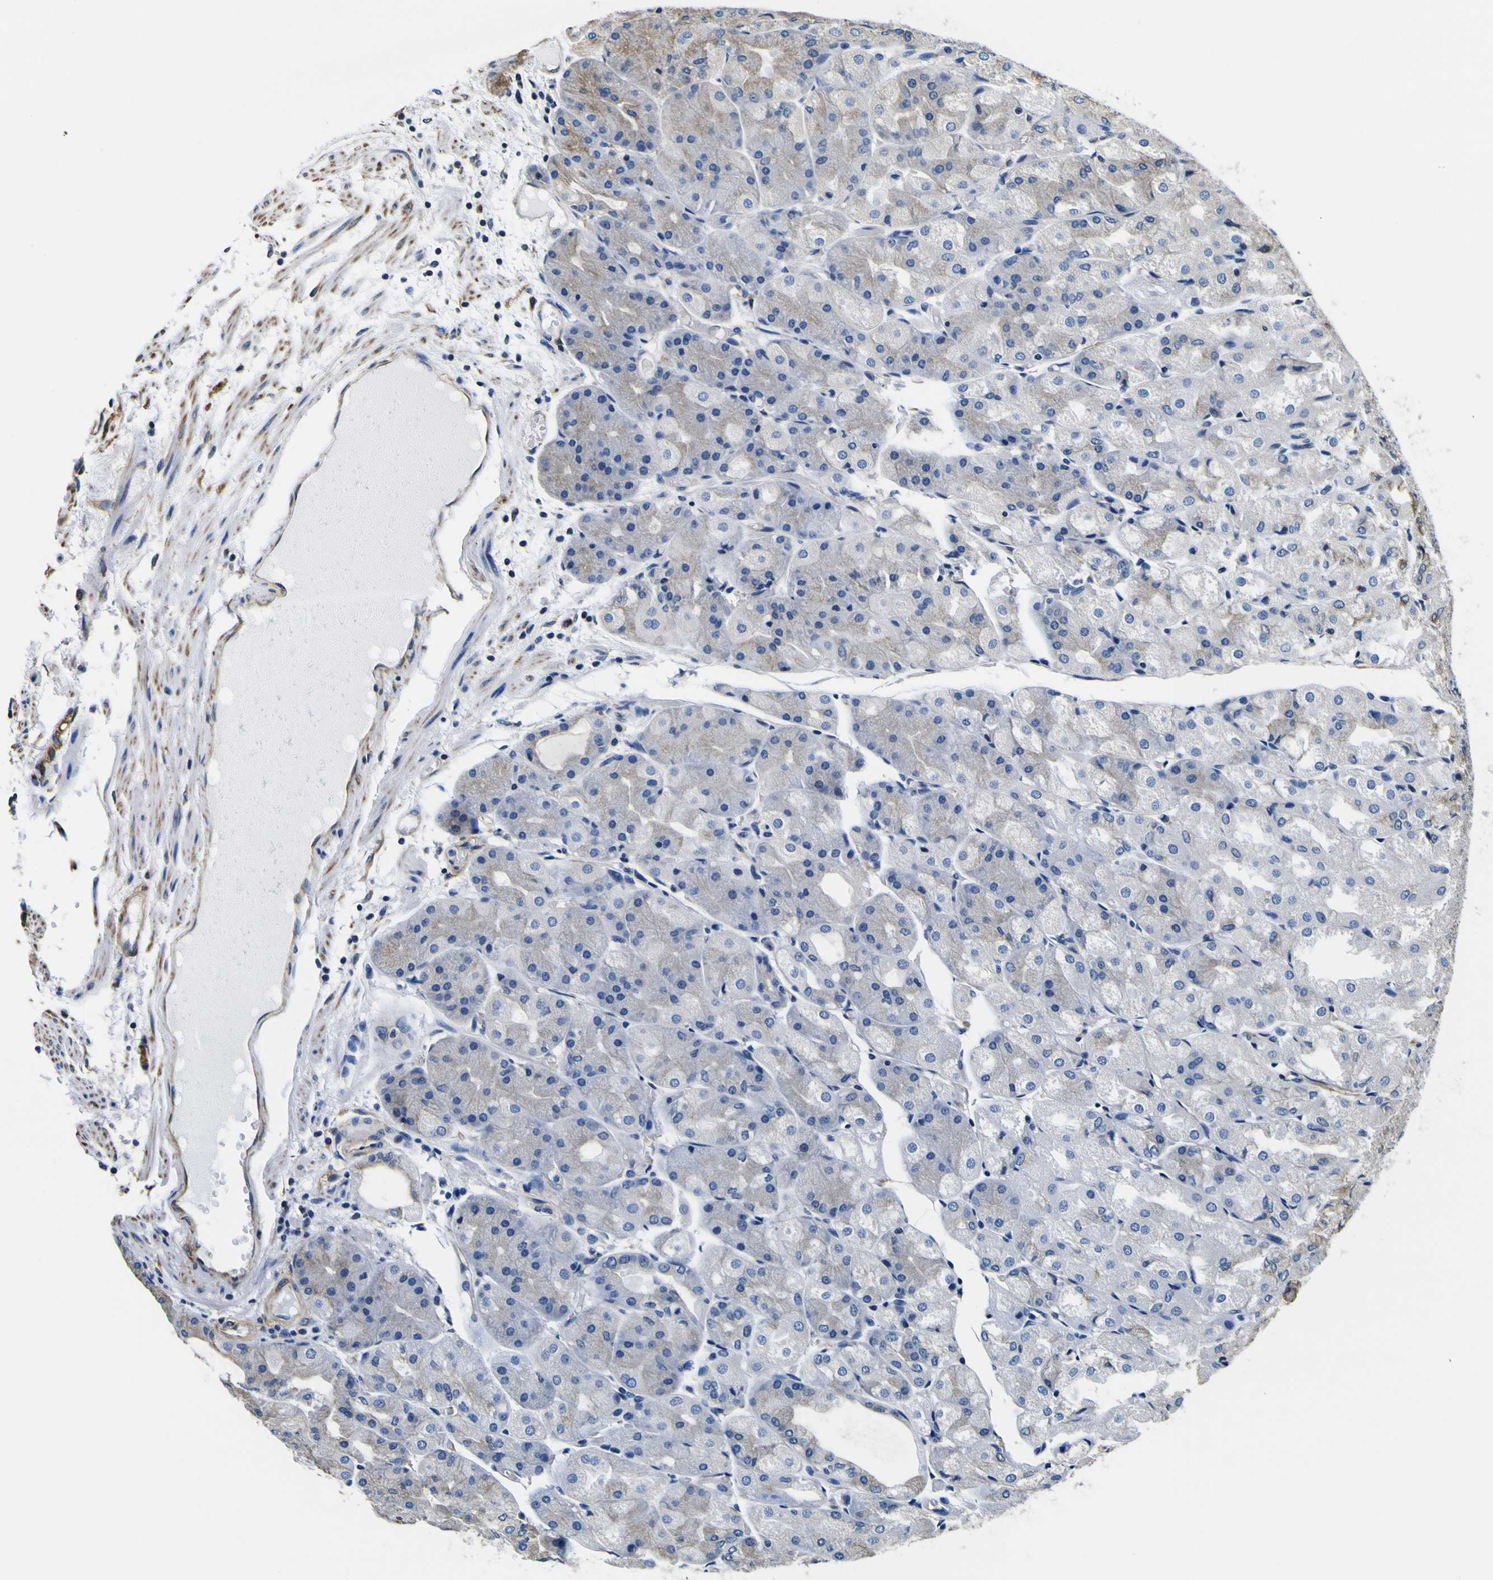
{"staining": {"intensity": "weak", "quantity": ">75%", "location": "cytoplasmic/membranous"}, "tissue": "stomach", "cell_type": "Glandular cells", "image_type": "normal", "snomed": [{"axis": "morphology", "description": "Normal tissue, NOS"}, {"axis": "topography", "description": "Stomach, upper"}], "caption": "Stomach was stained to show a protein in brown. There is low levels of weak cytoplasmic/membranous expression in approximately >75% of glandular cells. (DAB = brown stain, brightfield microscopy at high magnification).", "gene": "TUBA1B", "patient": {"sex": "male", "age": 72}}